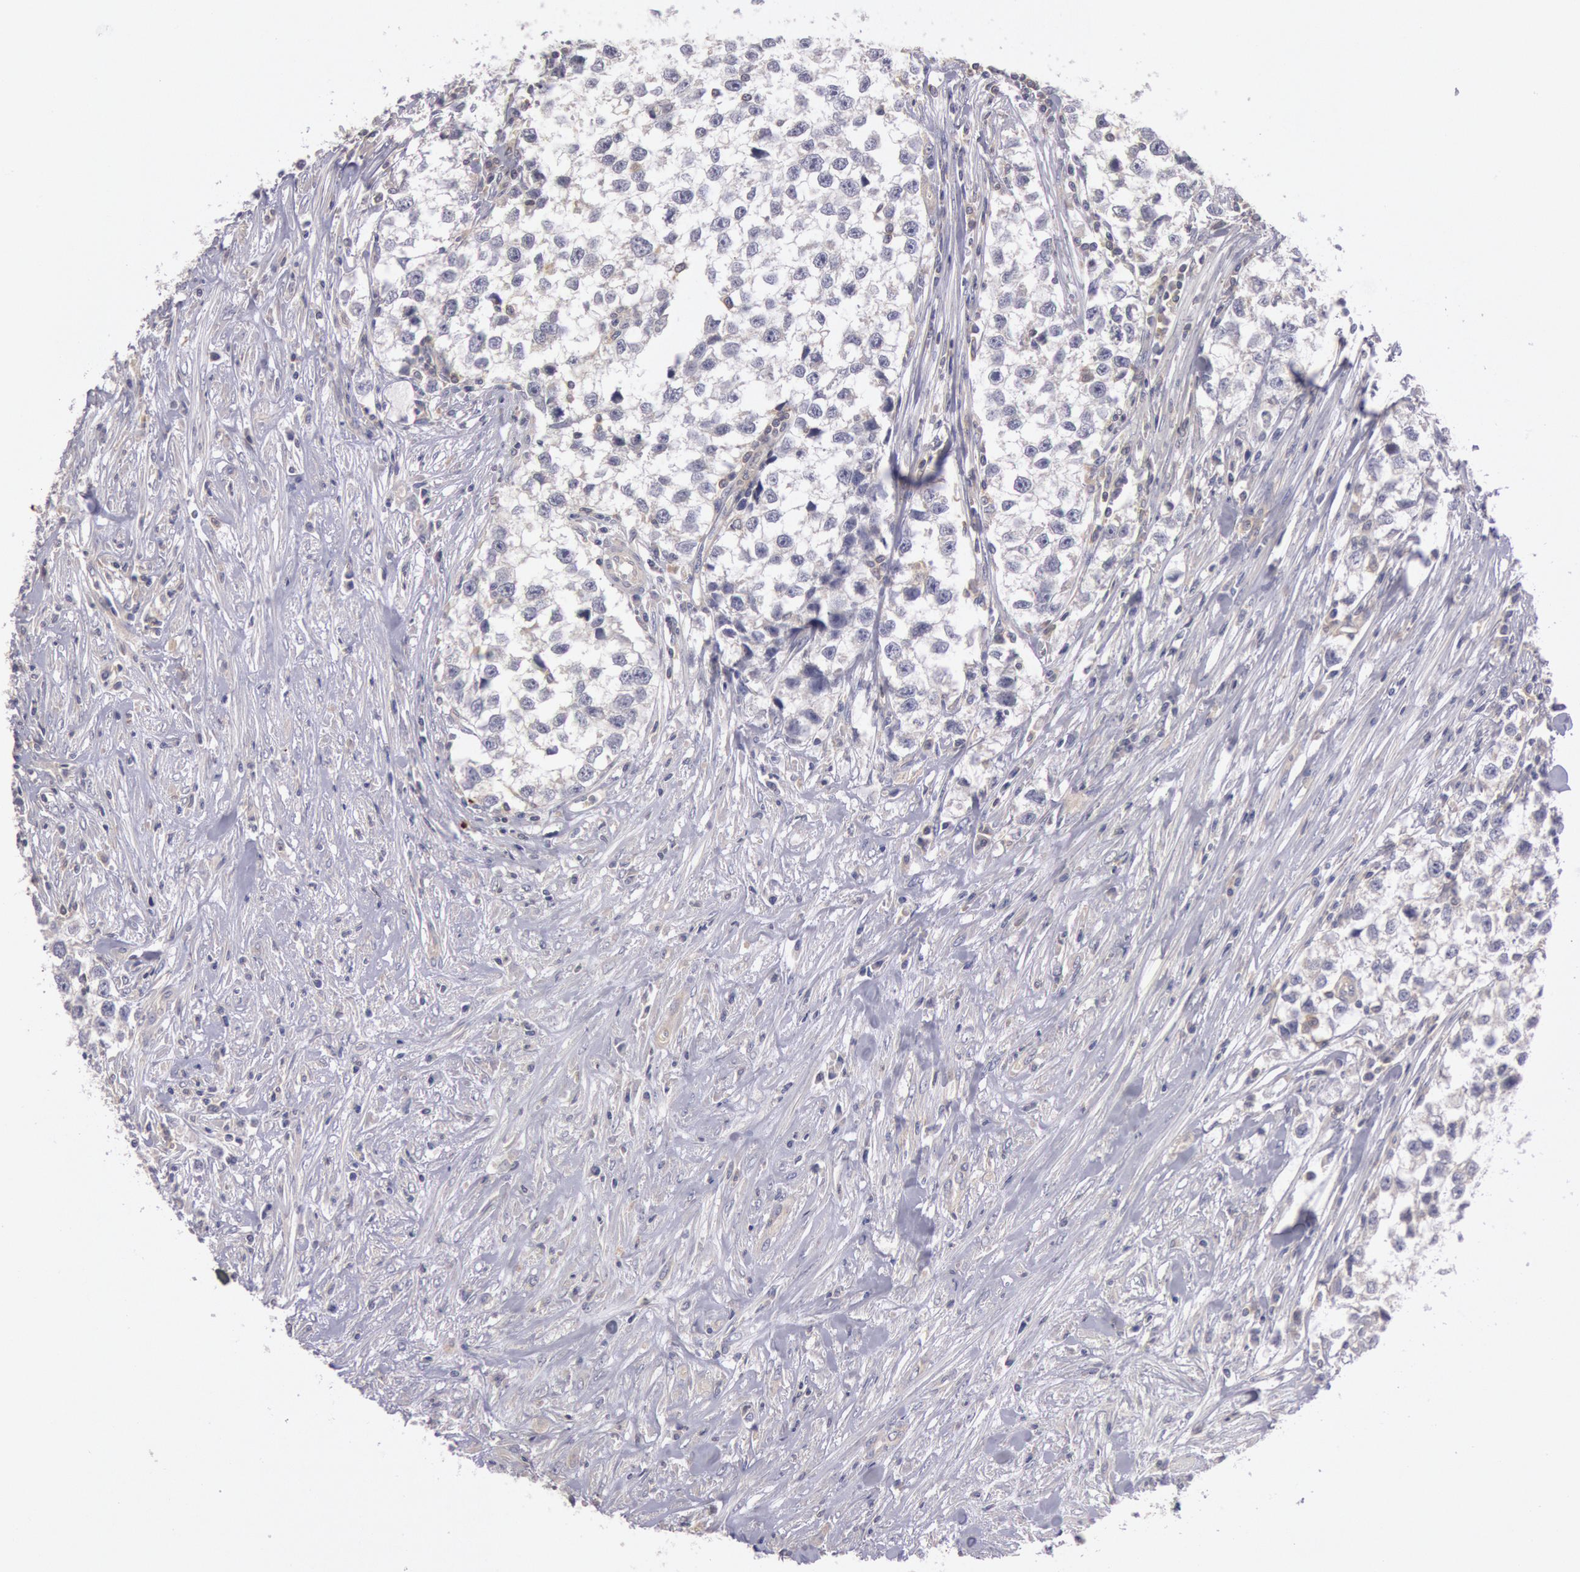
{"staining": {"intensity": "negative", "quantity": "none", "location": "none"}, "tissue": "testis cancer", "cell_type": "Tumor cells", "image_type": "cancer", "snomed": [{"axis": "morphology", "description": "Seminoma, NOS"}, {"axis": "morphology", "description": "Carcinoma, Embryonal, NOS"}, {"axis": "topography", "description": "Testis"}], "caption": "Human testis seminoma stained for a protein using immunohistochemistry (IHC) reveals no expression in tumor cells.", "gene": "PIK3R1", "patient": {"sex": "male", "age": 30}}